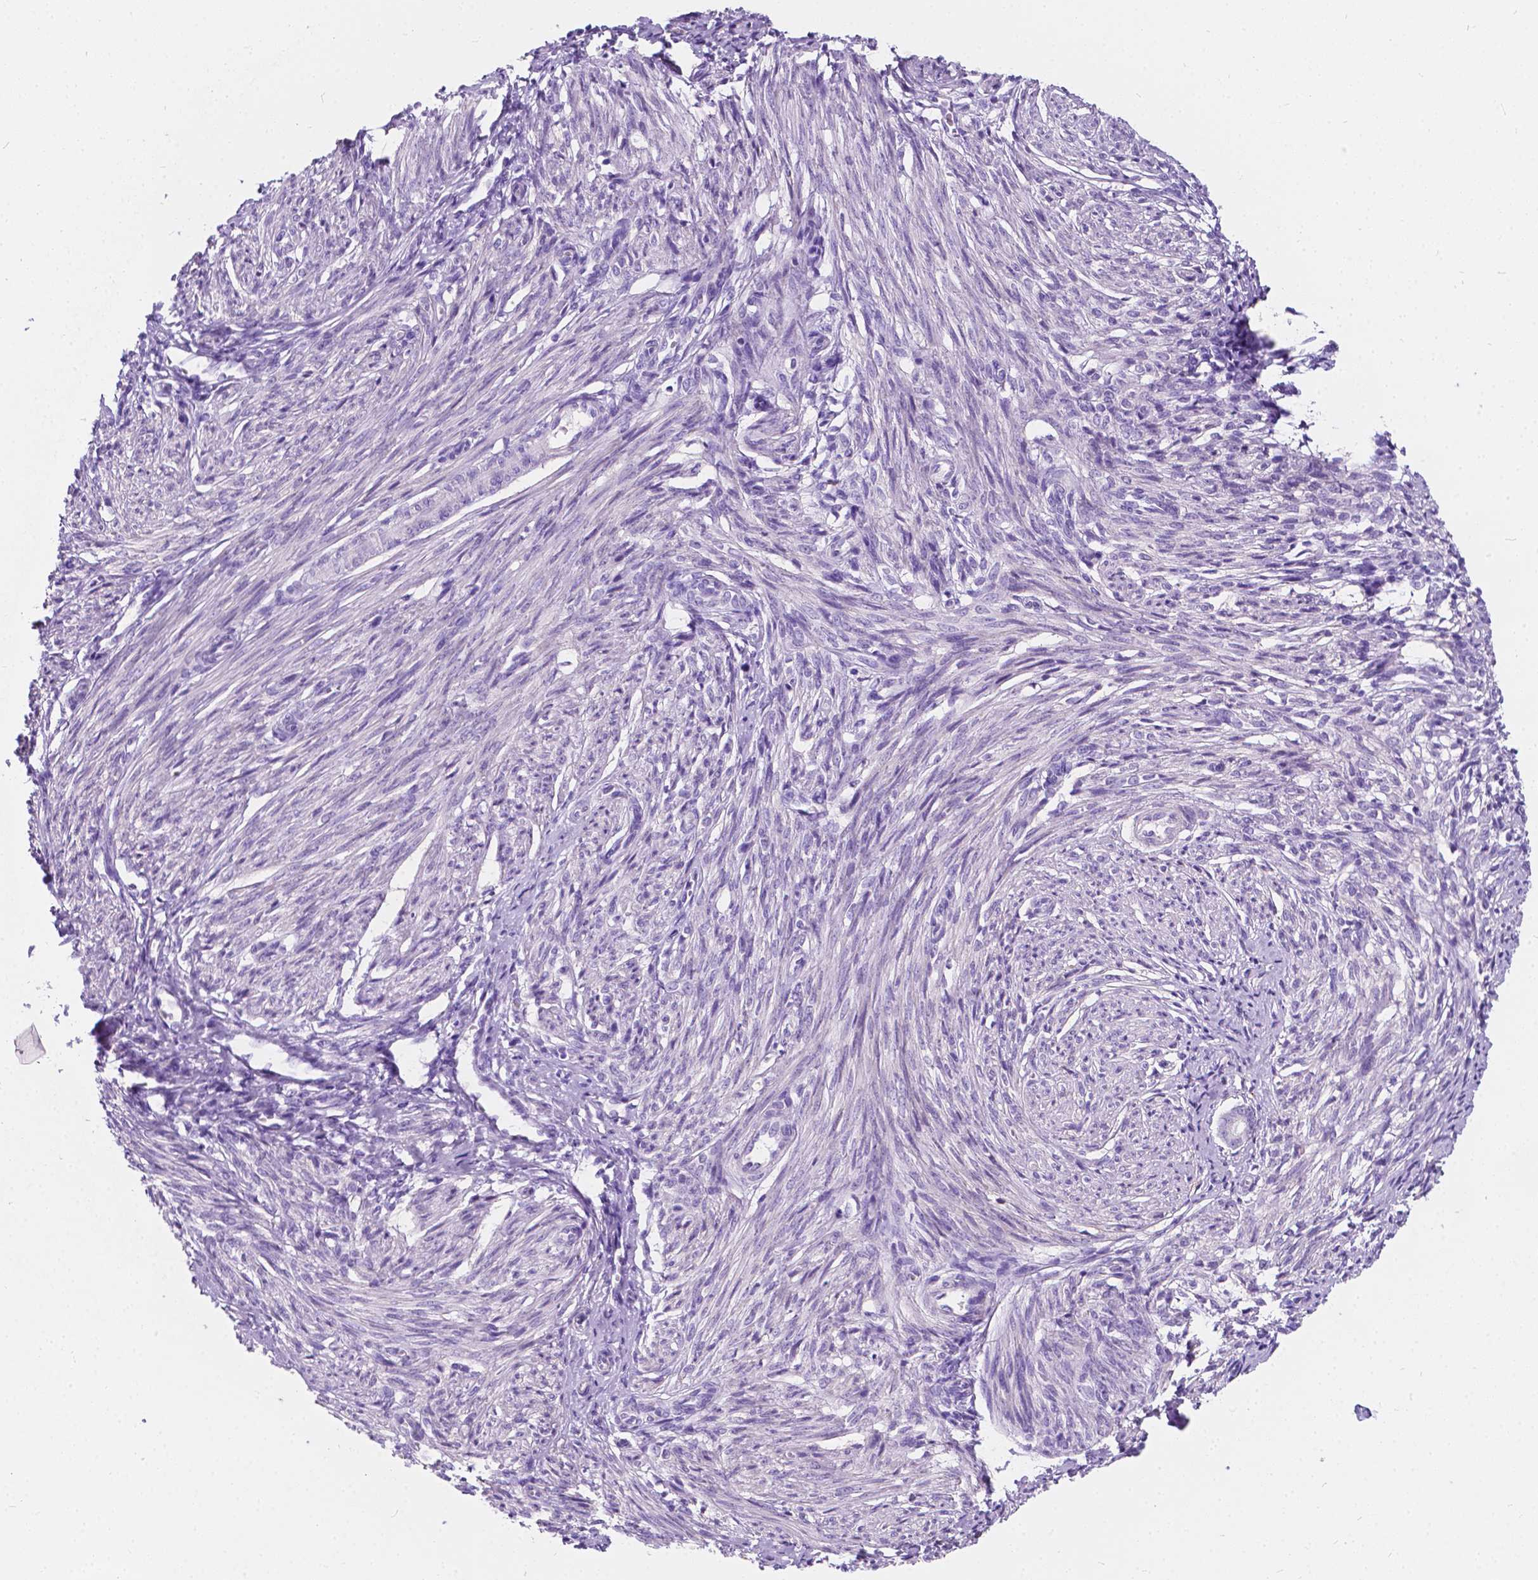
{"staining": {"intensity": "negative", "quantity": "none", "location": "none"}, "tissue": "endometrium", "cell_type": "Cells in endometrial stroma", "image_type": "normal", "snomed": [{"axis": "morphology", "description": "Normal tissue, NOS"}, {"axis": "topography", "description": "Endometrium"}], "caption": "Protein analysis of benign endometrium exhibits no significant staining in cells in endometrial stroma.", "gene": "GNAO1", "patient": {"sex": "female", "age": 50}}